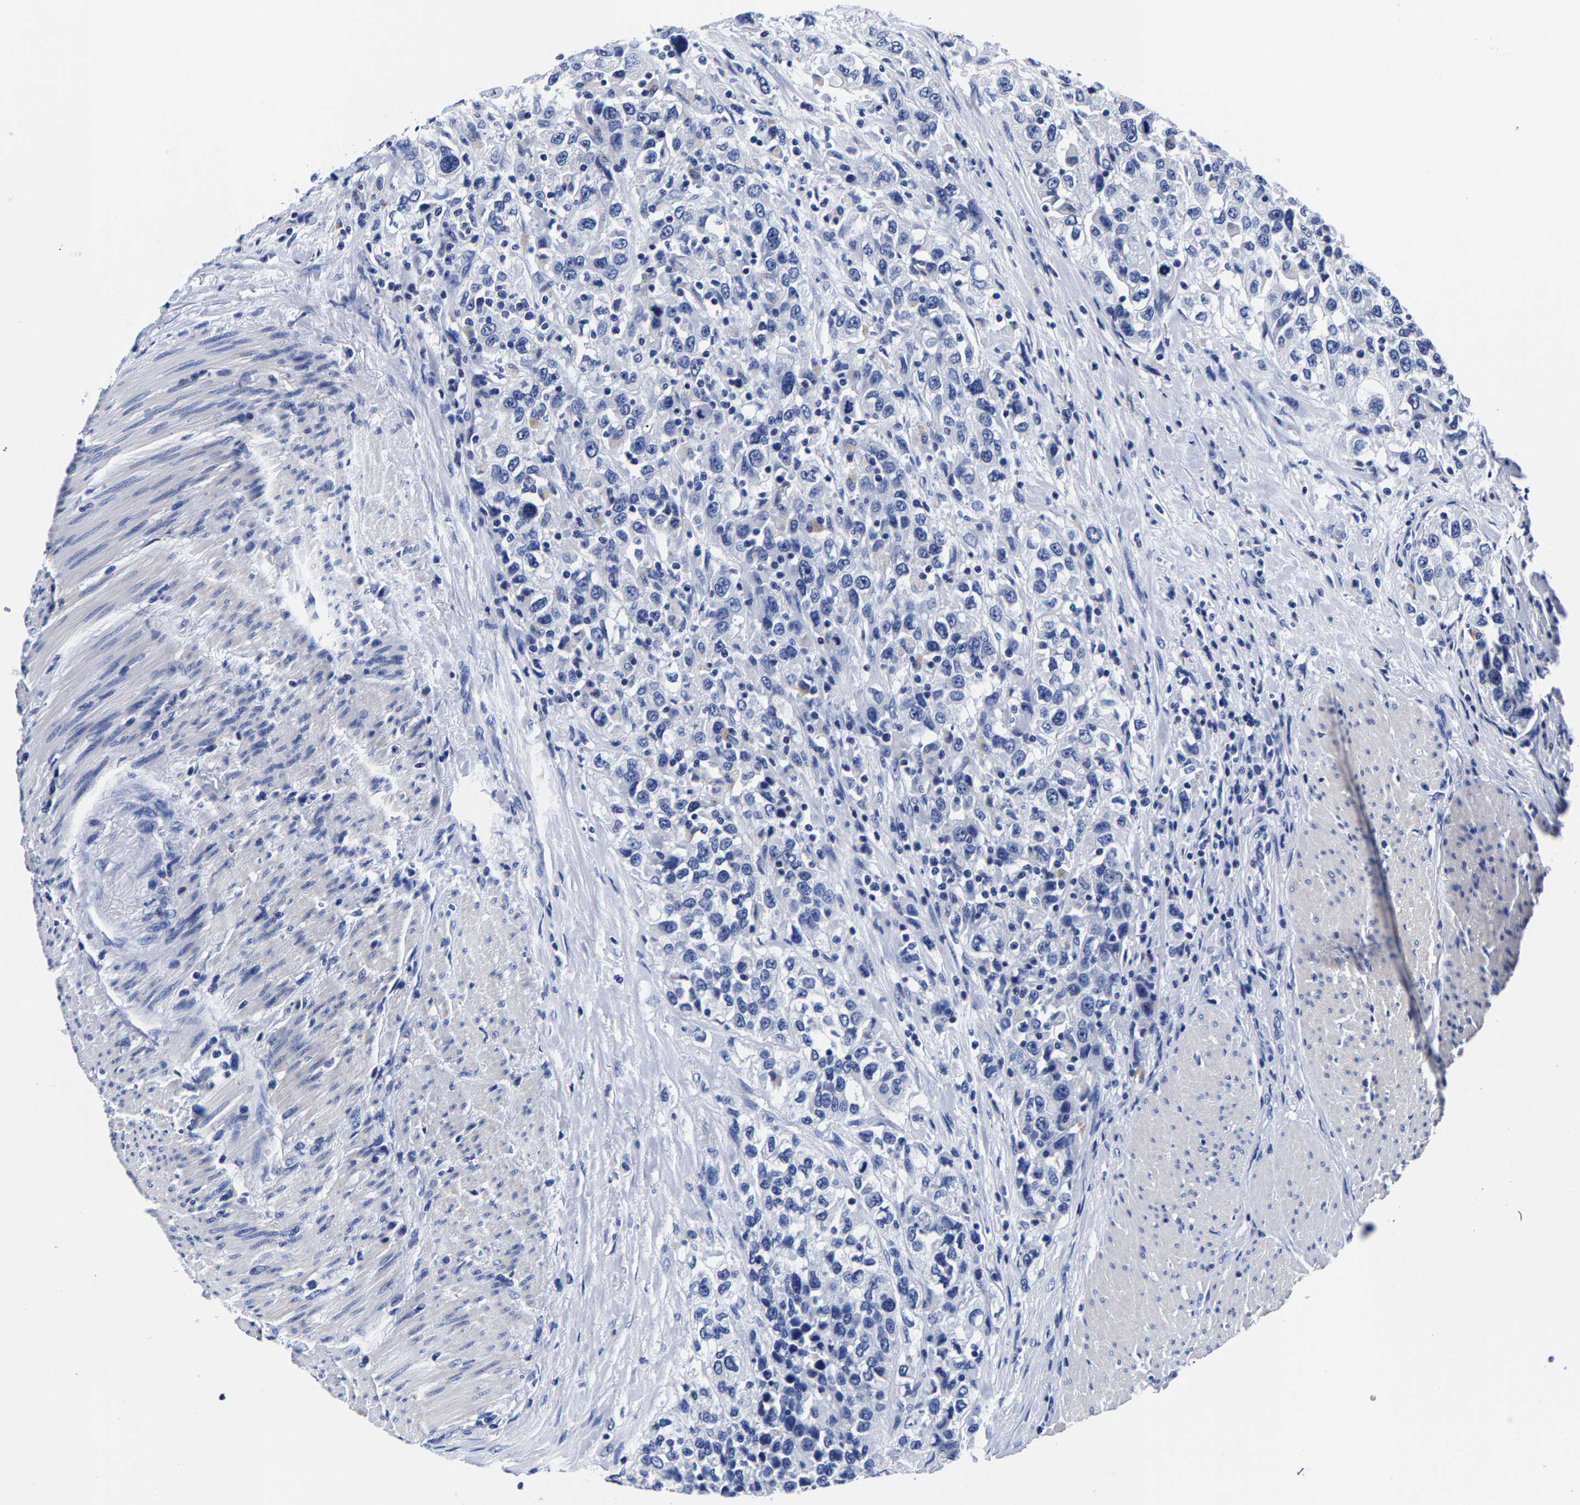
{"staining": {"intensity": "negative", "quantity": "none", "location": "none"}, "tissue": "urothelial cancer", "cell_type": "Tumor cells", "image_type": "cancer", "snomed": [{"axis": "morphology", "description": "Urothelial carcinoma, High grade"}, {"axis": "topography", "description": "Urinary bladder"}], "caption": "Urothelial carcinoma (high-grade) stained for a protein using IHC exhibits no positivity tumor cells.", "gene": "CPA2", "patient": {"sex": "female", "age": 80}}